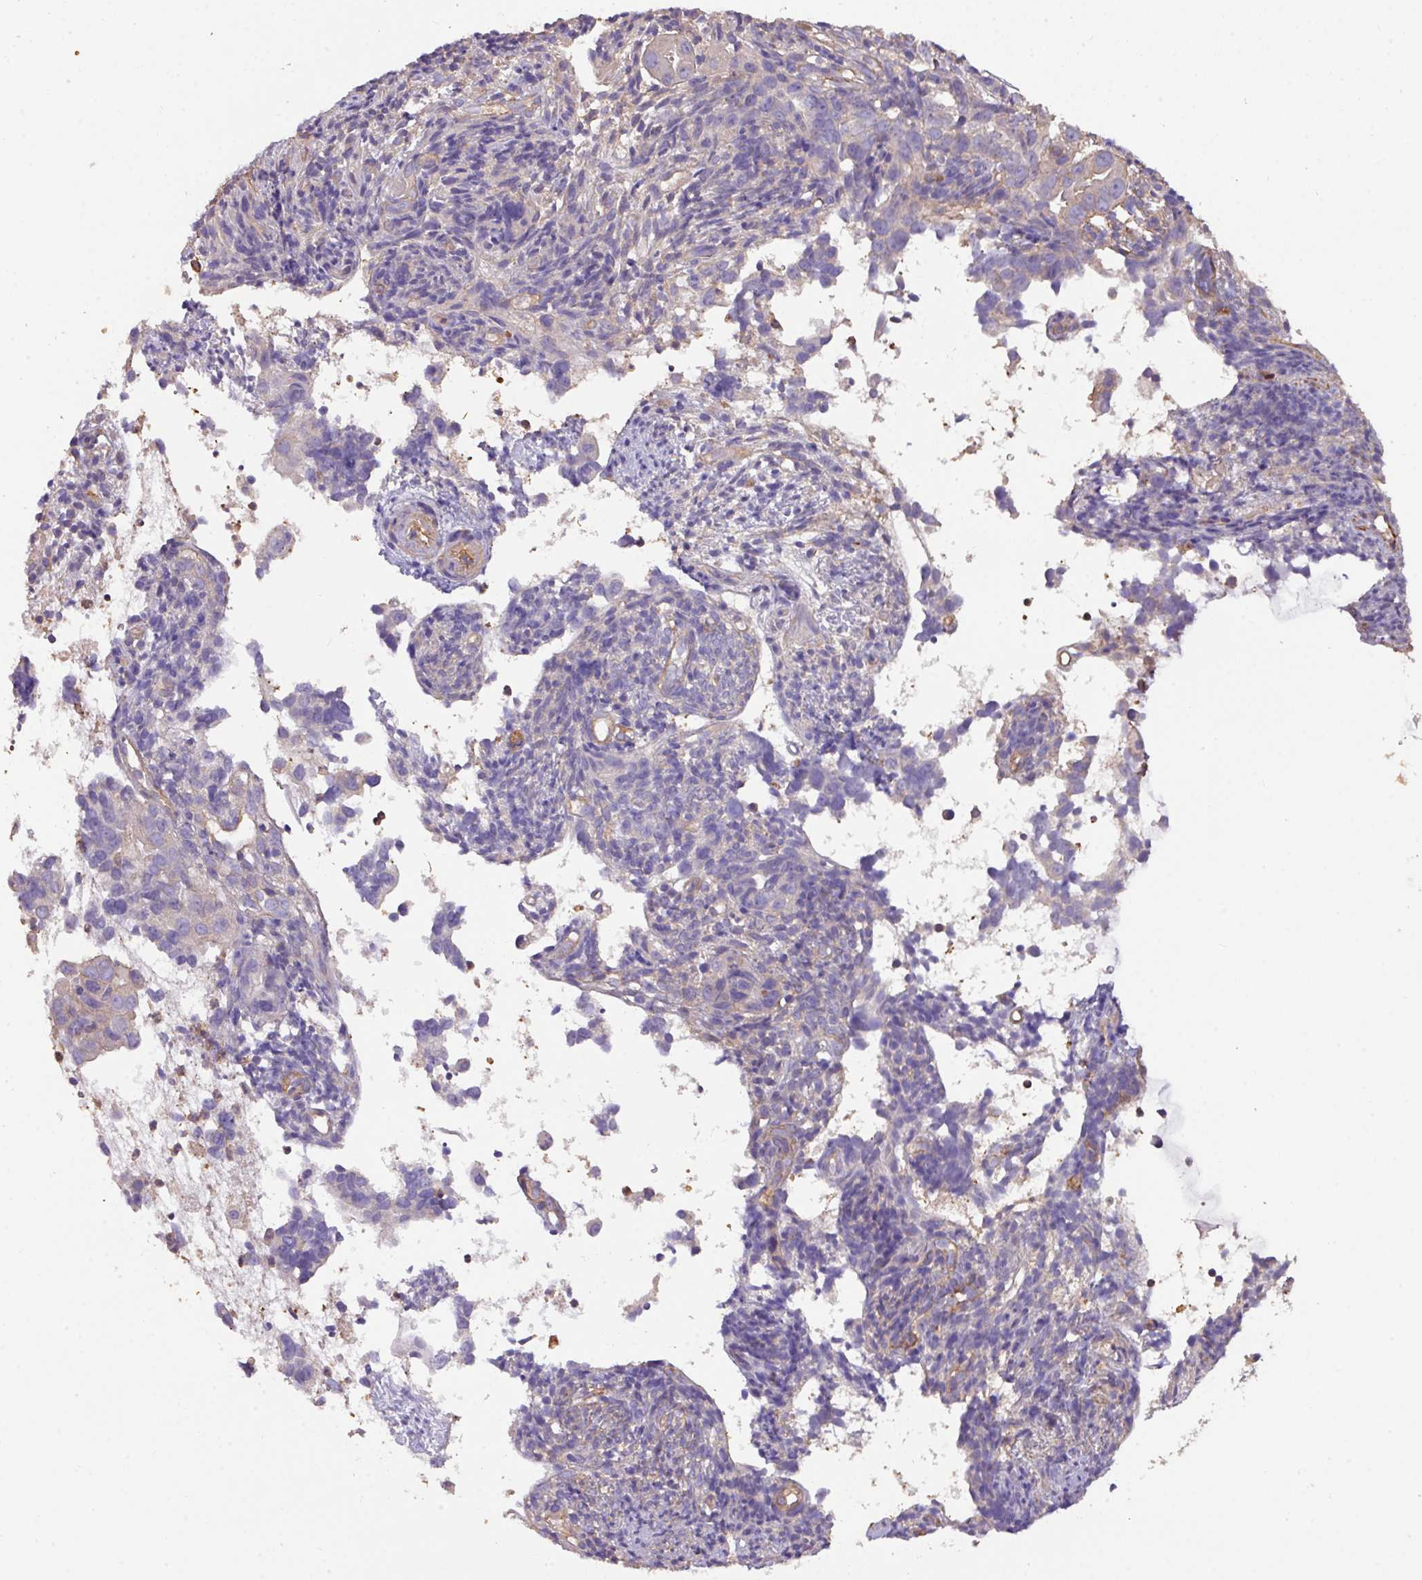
{"staining": {"intensity": "negative", "quantity": "none", "location": "none"}, "tissue": "endometrial cancer", "cell_type": "Tumor cells", "image_type": "cancer", "snomed": [{"axis": "morphology", "description": "Adenocarcinoma, NOS"}, {"axis": "topography", "description": "Endometrium"}], "caption": "The photomicrograph demonstrates no staining of tumor cells in endometrial adenocarcinoma.", "gene": "CALML4", "patient": {"sex": "female", "age": 57}}